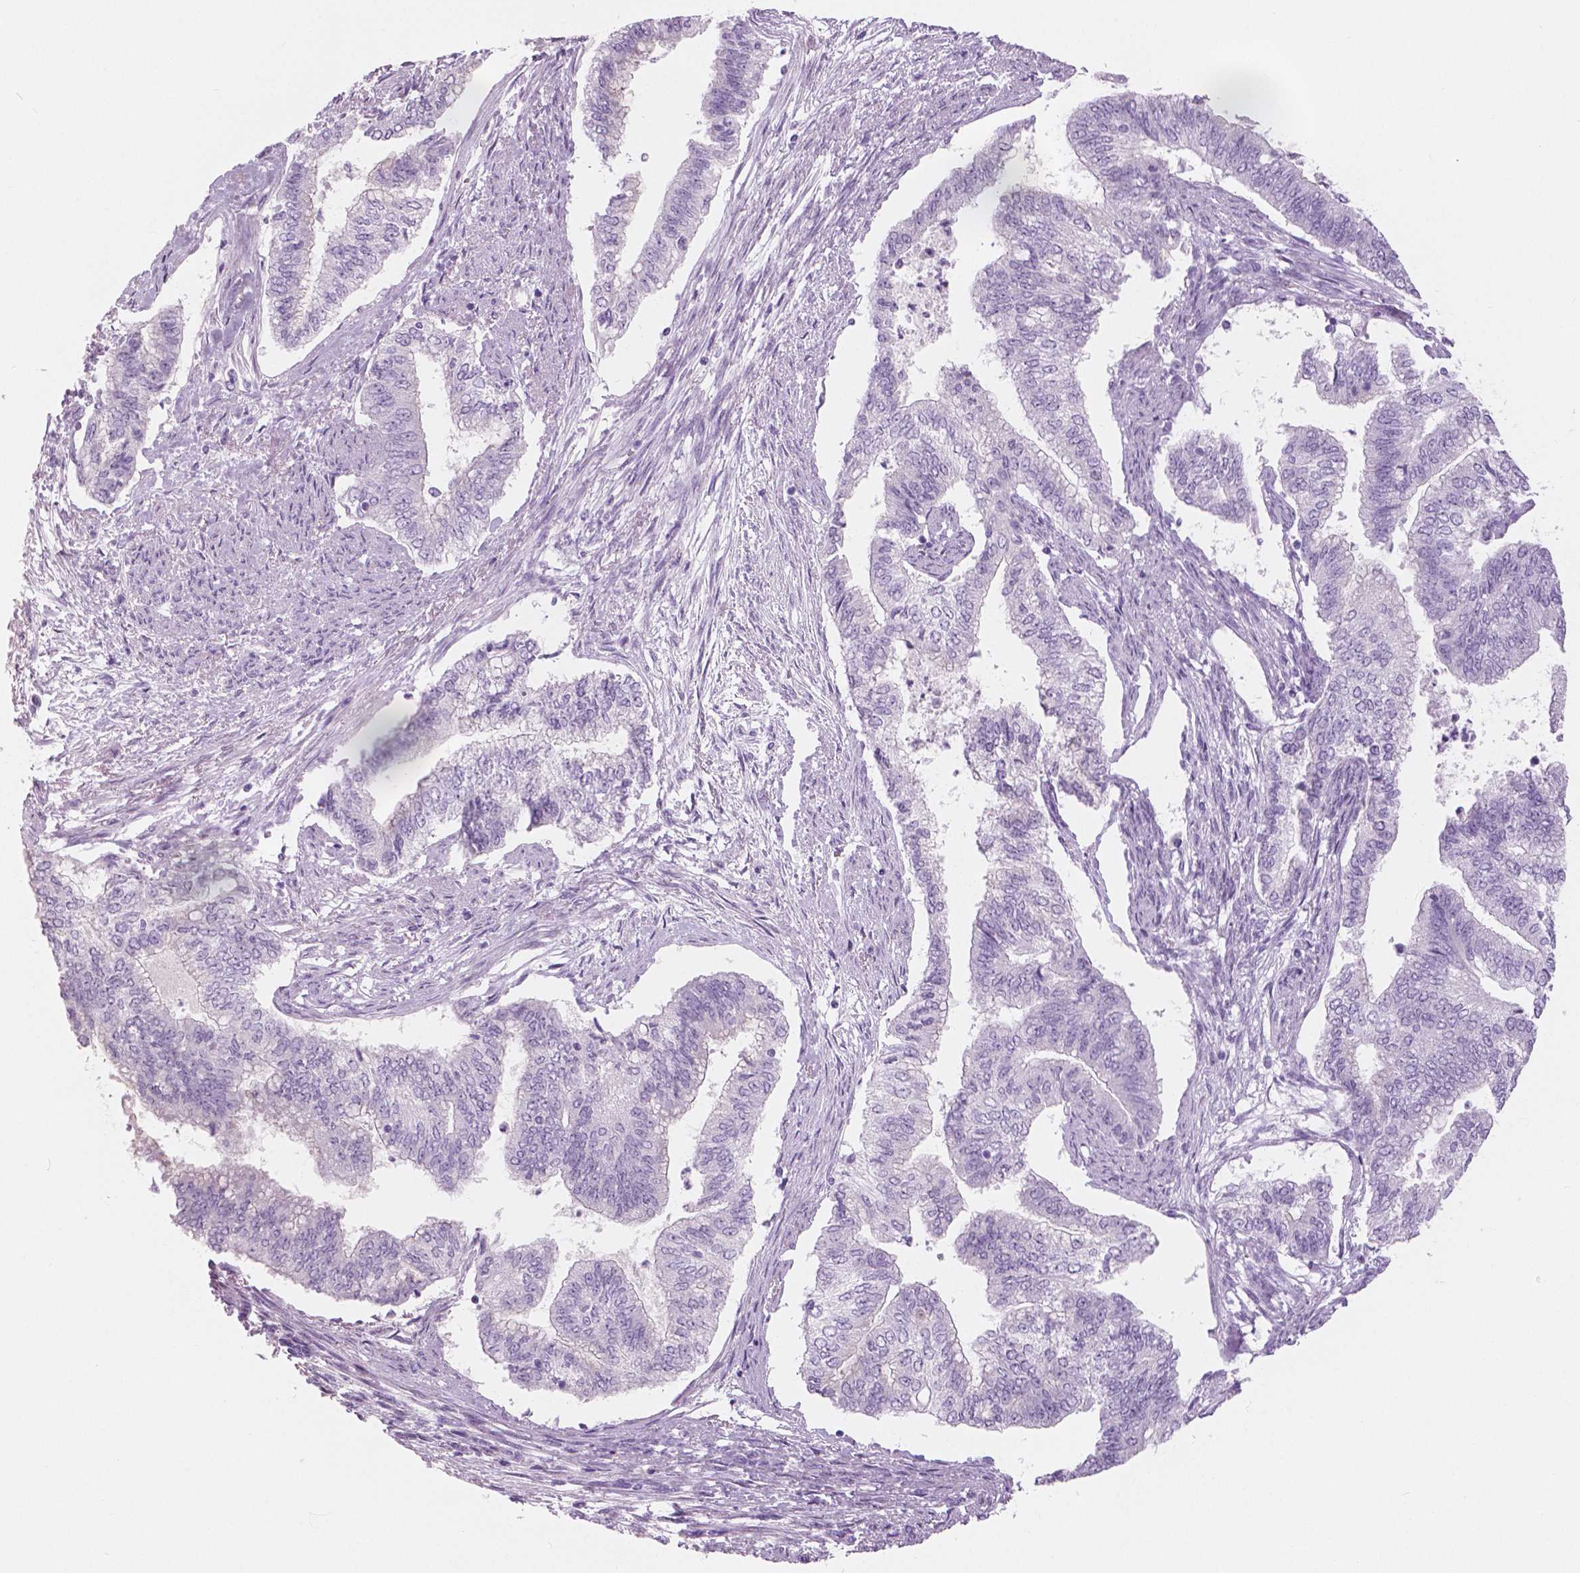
{"staining": {"intensity": "negative", "quantity": "none", "location": "none"}, "tissue": "endometrial cancer", "cell_type": "Tumor cells", "image_type": "cancer", "snomed": [{"axis": "morphology", "description": "Adenocarcinoma, NOS"}, {"axis": "topography", "description": "Endometrium"}], "caption": "This is a image of IHC staining of endometrial cancer (adenocarcinoma), which shows no staining in tumor cells. Nuclei are stained in blue.", "gene": "SLC24A1", "patient": {"sex": "female", "age": 65}}